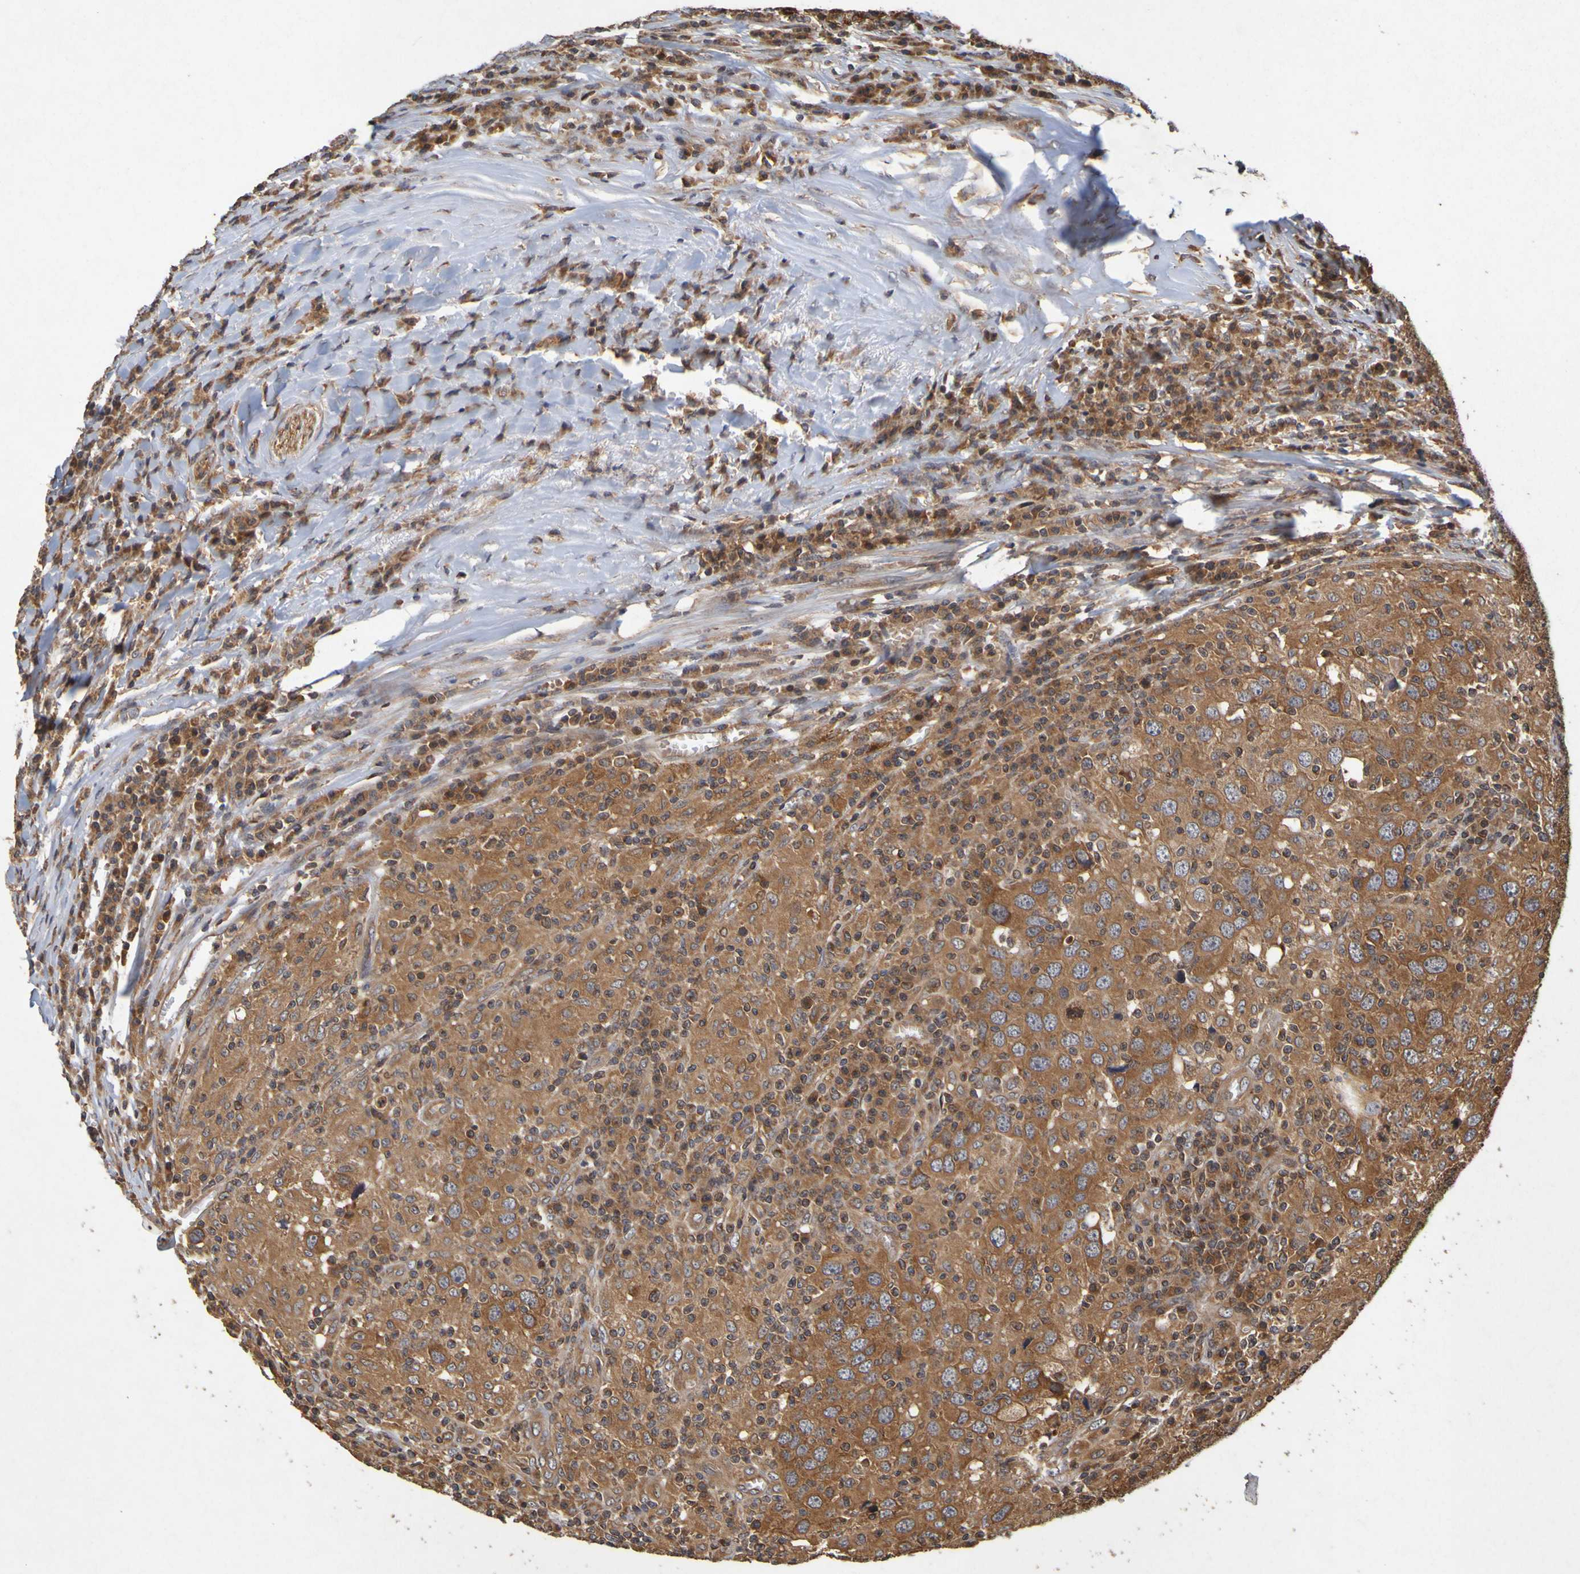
{"staining": {"intensity": "strong", "quantity": ">75%", "location": "cytoplasmic/membranous"}, "tissue": "head and neck cancer", "cell_type": "Tumor cells", "image_type": "cancer", "snomed": [{"axis": "morphology", "description": "Adenocarcinoma, NOS"}, {"axis": "topography", "description": "Salivary gland"}, {"axis": "topography", "description": "Head-Neck"}], "caption": "This is an image of immunohistochemistry staining of head and neck adenocarcinoma, which shows strong staining in the cytoplasmic/membranous of tumor cells.", "gene": "OCRL", "patient": {"sex": "female", "age": 65}}